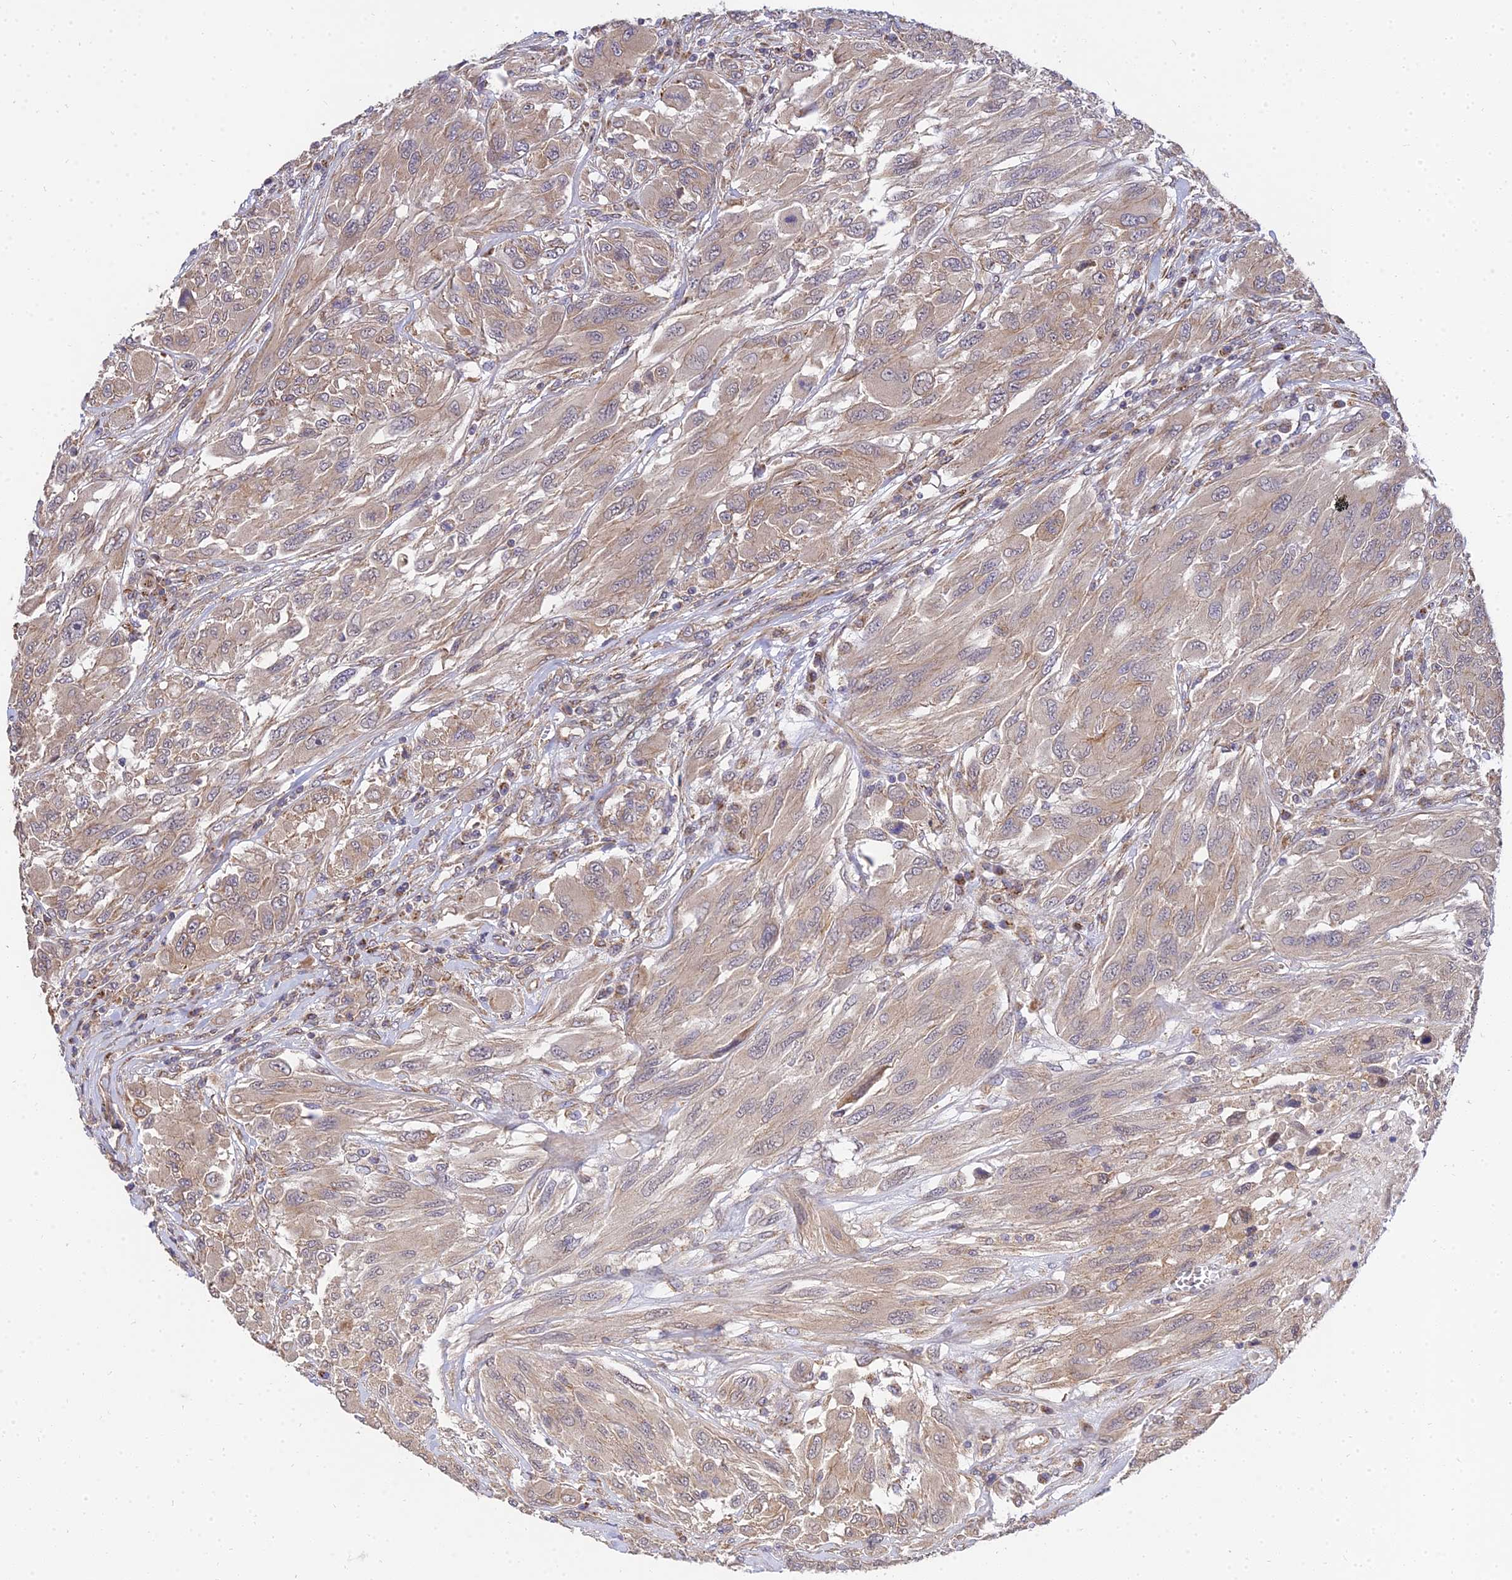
{"staining": {"intensity": "weak", "quantity": ">75%", "location": "cytoplasmic/membranous"}, "tissue": "melanoma", "cell_type": "Tumor cells", "image_type": "cancer", "snomed": [{"axis": "morphology", "description": "Malignant melanoma, NOS"}, {"axis": "topography", "description": "Skin"}], "caption": "IHC photomicrograph of neoplastic tissue: malignant melanoma stained using immunohistochemistry (IHC) reveals low levels of weak protein expression localized specifically in the cytoplasmic/membranous of tumor cells, appearing as a cytoplasmic/membranous brown color.", "gene": "ARL8B", "patient": {"sex": "female", "age": 91}}